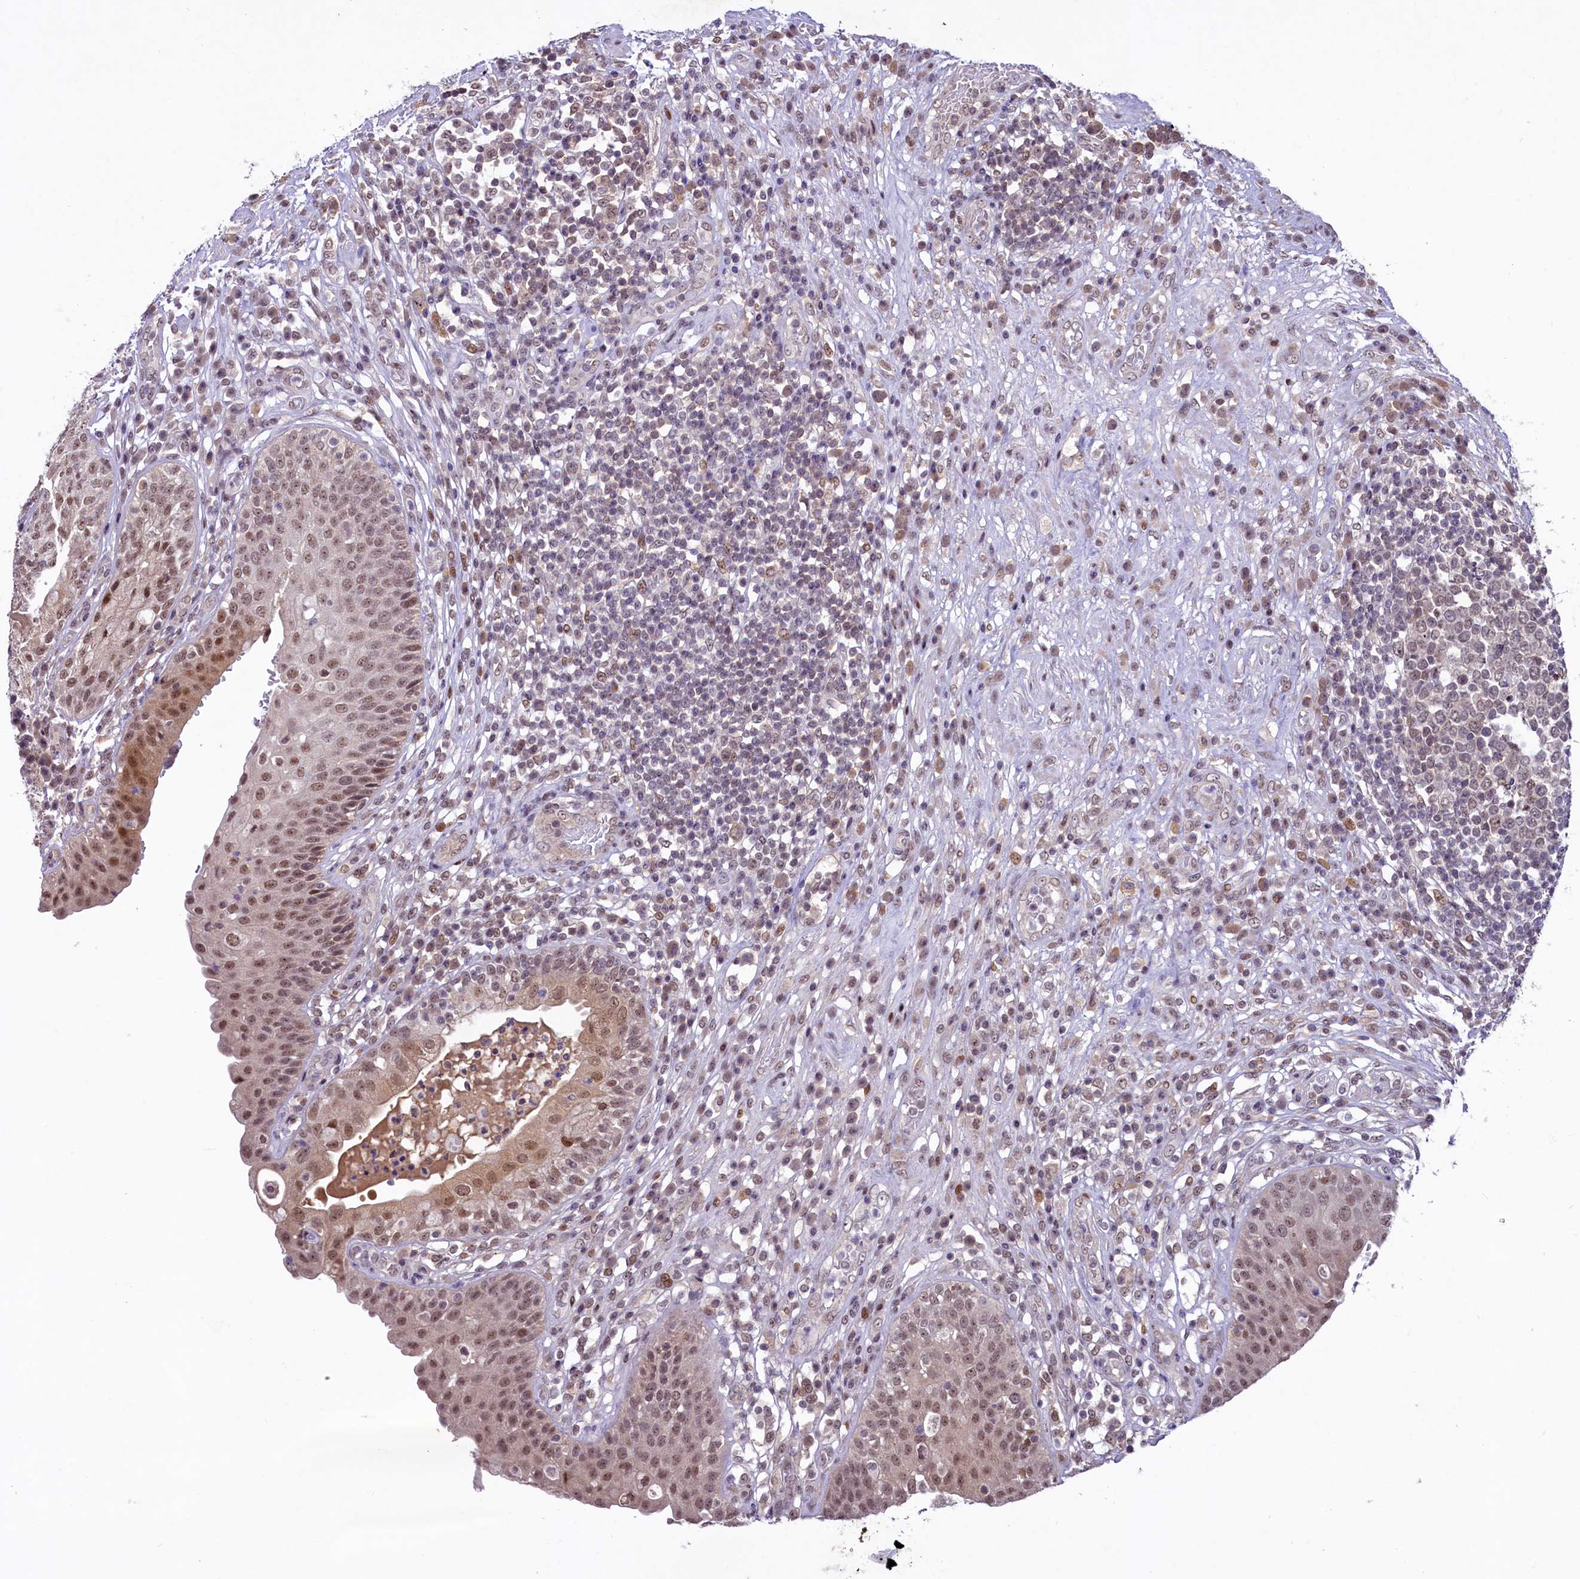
{"staining": {"intensity": "moderate", "quantity": ">75%", "location": "nuclear"}, "tissue": "urinary bladder", "cell_type": "Urothelial cells", "image_type": "normal", "snomed": [{"axis": "morphology", "description": "Normal tissue, NOS"}, {"axis": "topography", "description": "Urinary bladder"}], "caption": "Immunohistochemical staining of normal urinary bladder reveals >75% levels of moderate nuclear protein staining in about >75% of urothelial cells.", "gene": "ANKS3", "patient": {"sex": "female", "age": 62}}